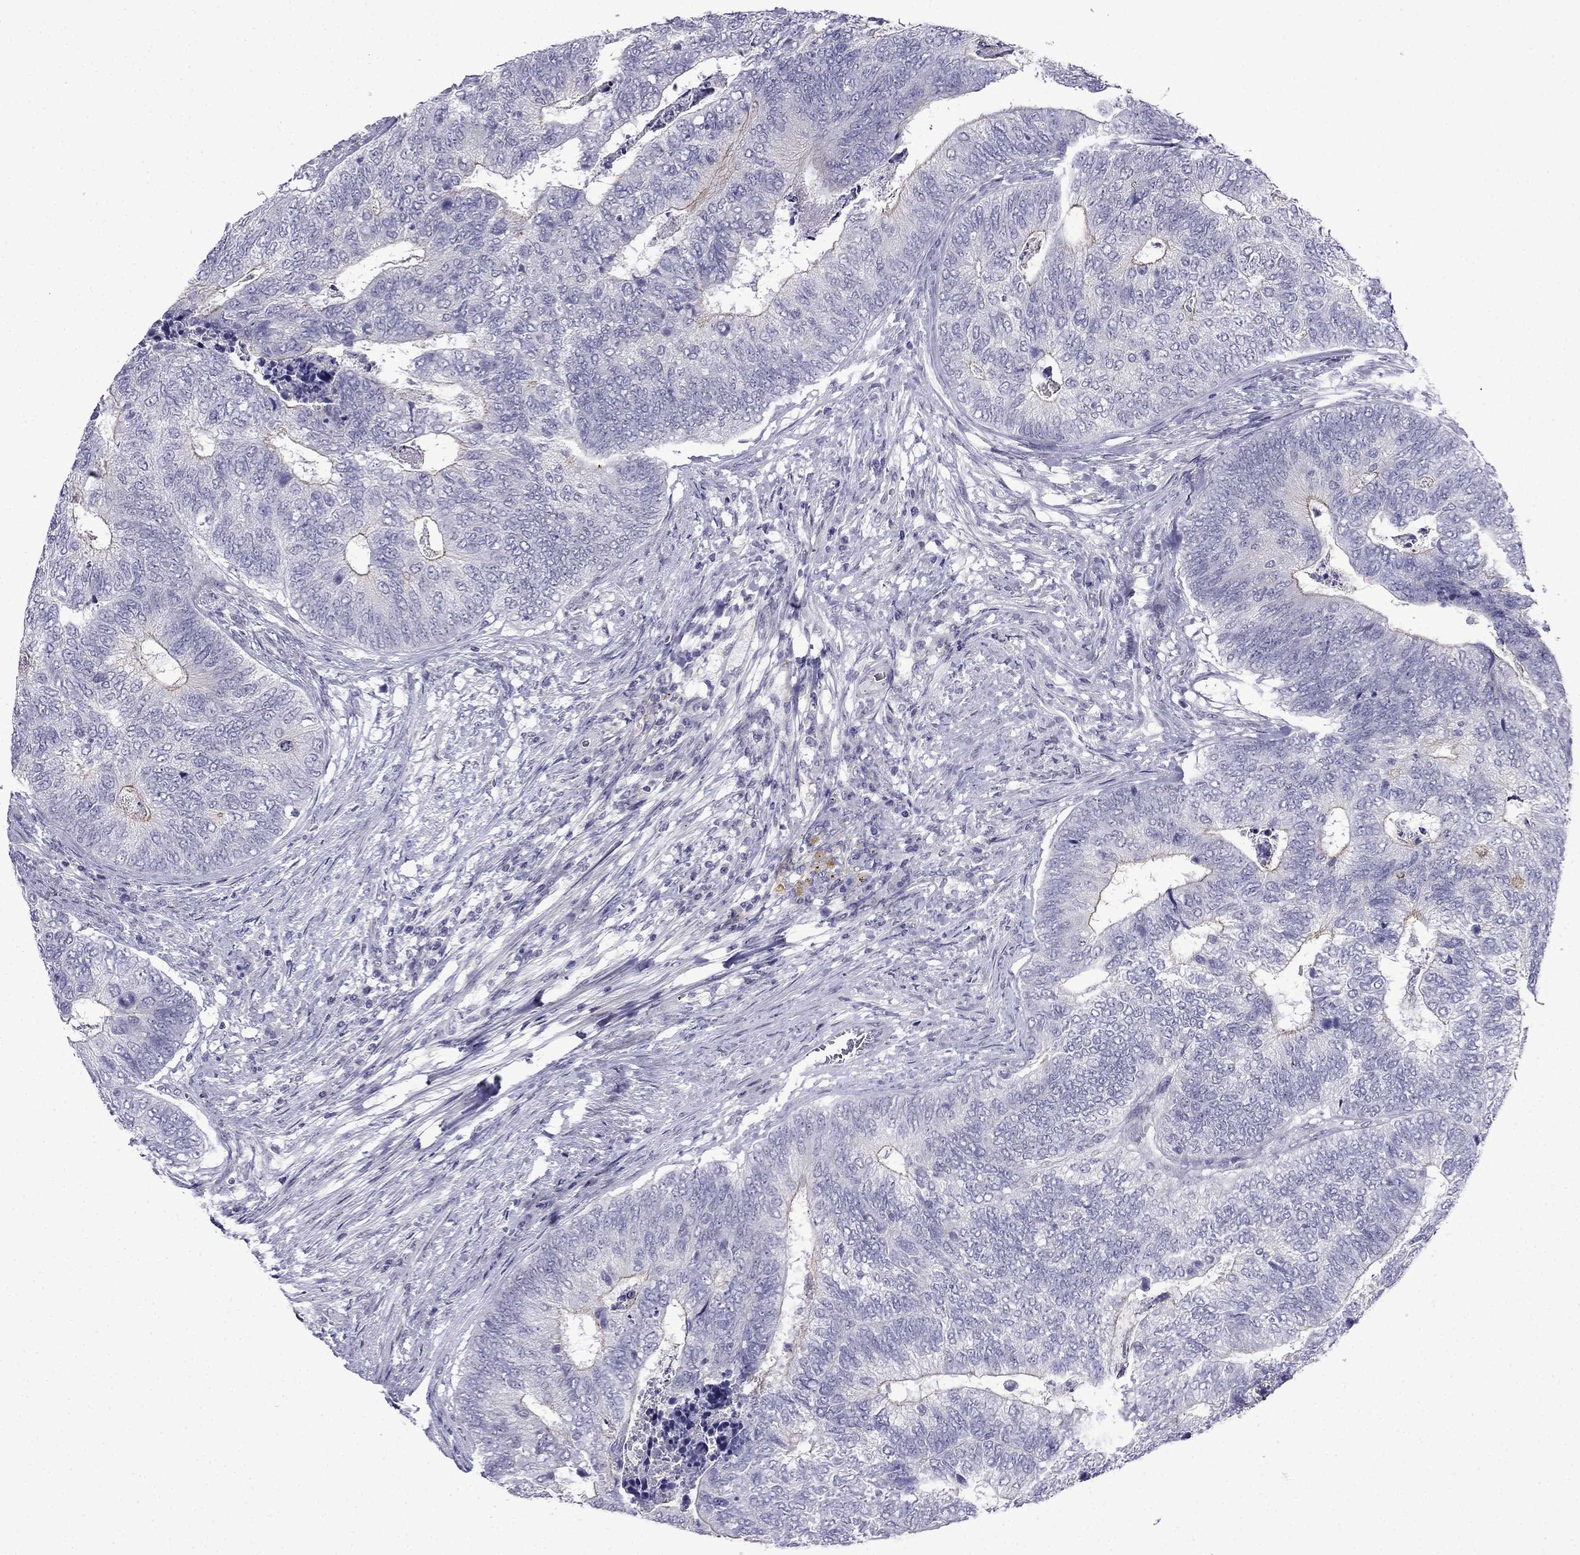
{"staining": {"intensity": "negative", "quantity": "none", "location": "none"}, "tissue": "colorectal cancer", "cell_type": "Tumor cells", "image_type": "cancer", "snomed": [{"axis": "morphology", "description": "Adenocarcinoma, NOS"}, {"axis": "topography", "description": "Colon"}], "caption": "Tumor cells show no significant protein expression in colorectal adenocarcinoma.", "gene": "POM121L12", "patient": {"sex": "female", "age": 67}}